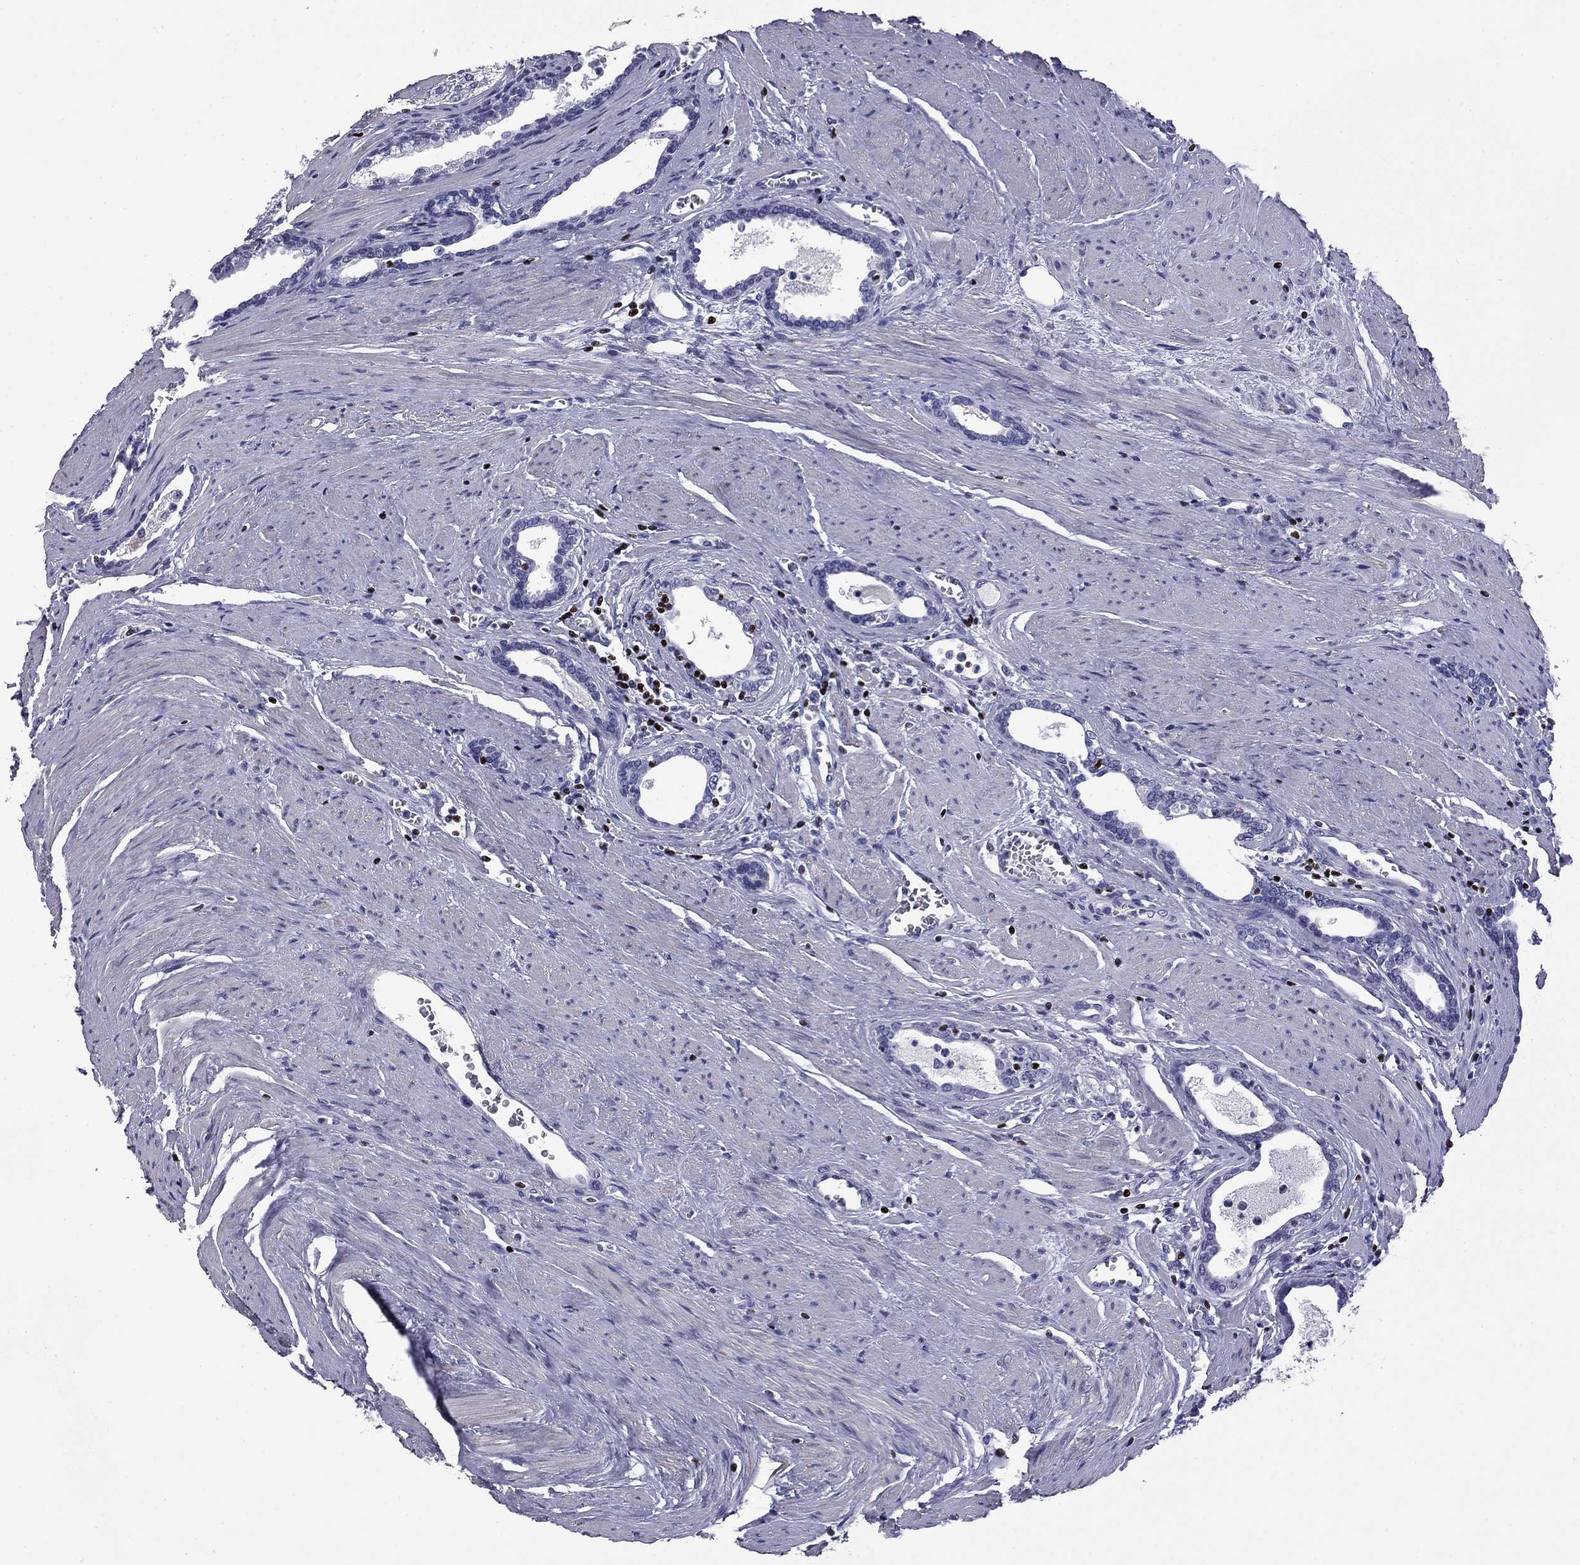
{"staining": {"intensity": "negative", "quantity": "none", "location": "none"}, "tissue": "prostate cancer", "cell_type": "Tumor cells", "image_type": "cancer", "snomed": [{"axis": "morphology", "description": "Adenocarcinoma, NOS"}, {"axis": "topography", "description": "Prostate"}], "caption": "An image of prostate adenocarcinoma stained for a protein displays no brown staining in tumor cells.", "gene": "IKZF3", "patient": {"sex": "male", "age": 66}}